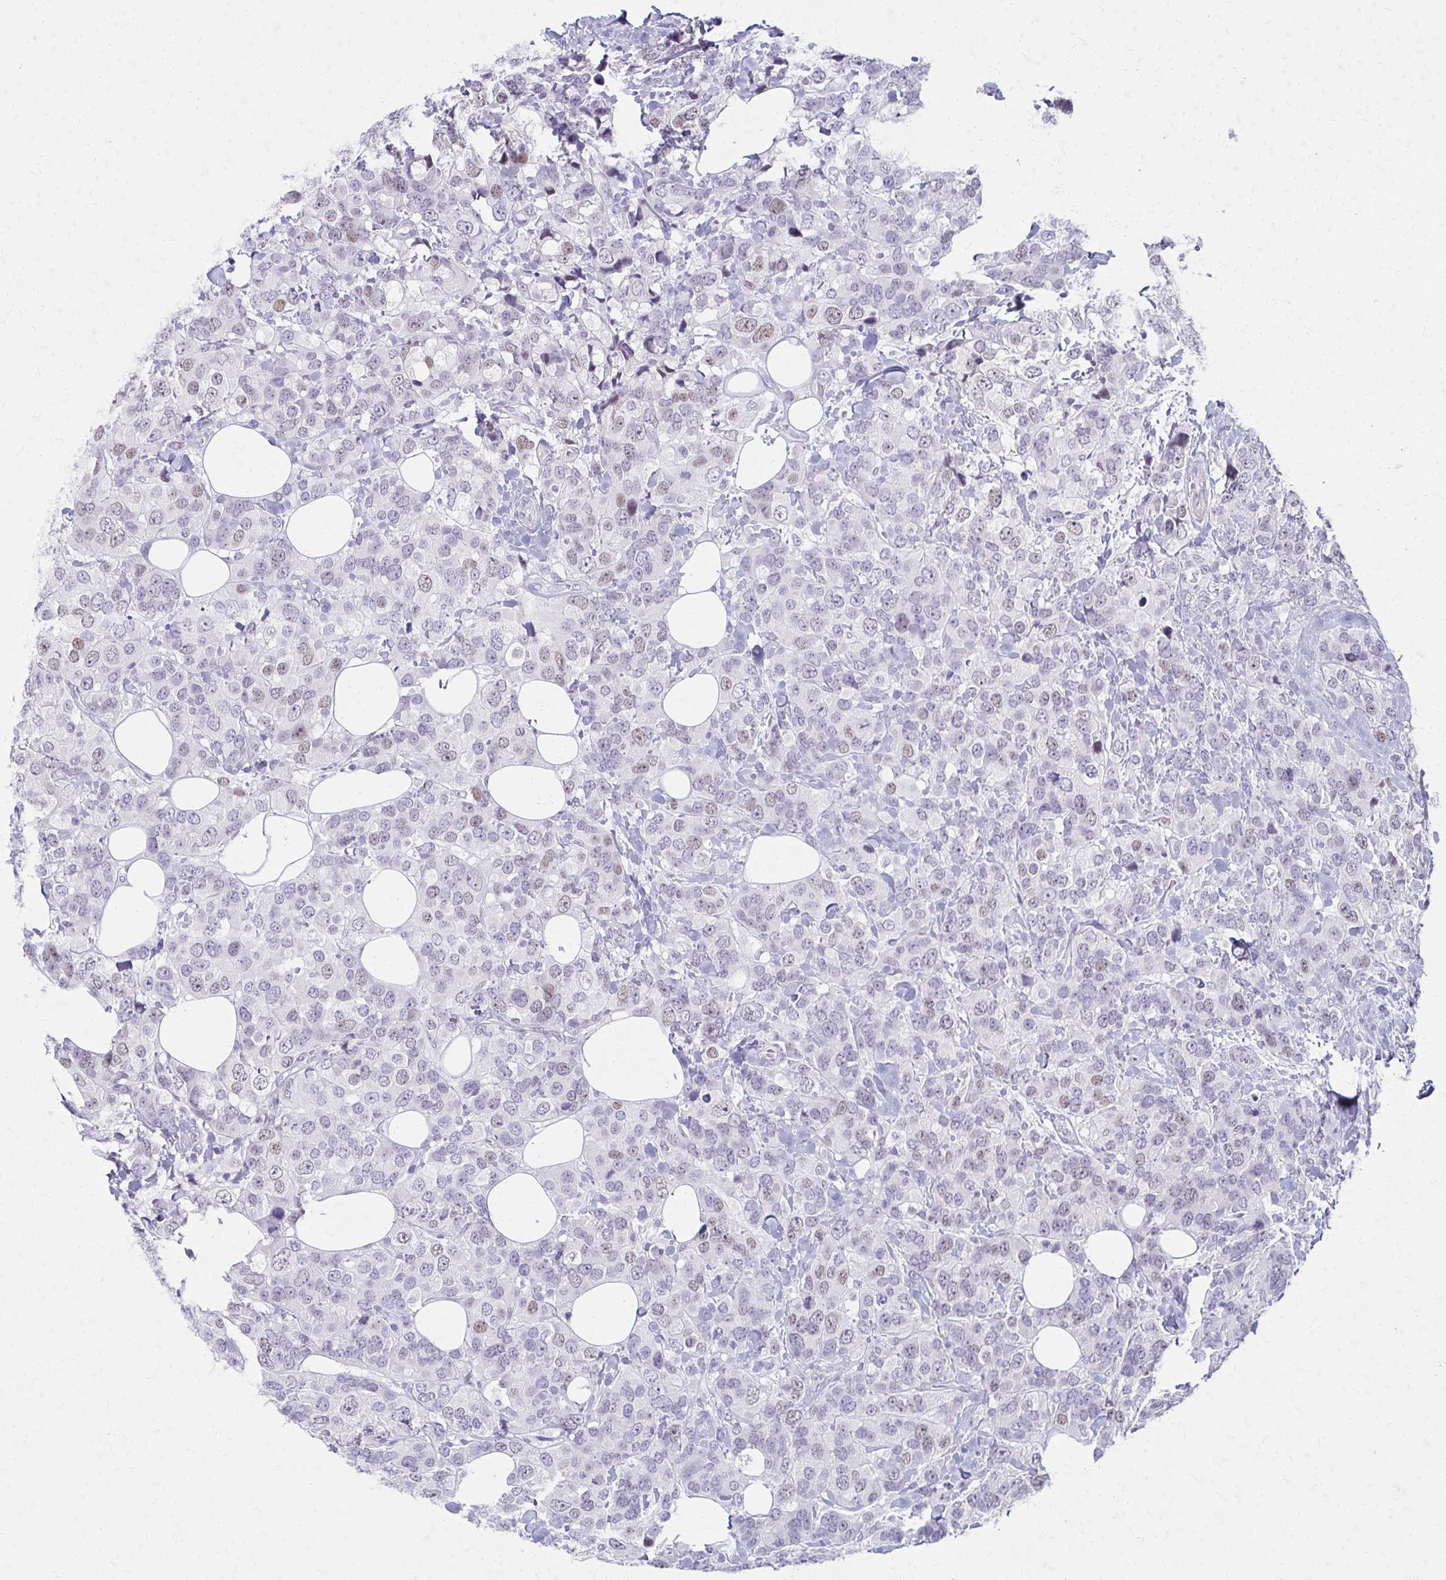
{"staining": {"intensity": "weak", "quantity": "<25%", "location": "nuclear"}, "tissue": "breast cancer", "cell_type": "Tumor cells", "image_type": "cancer", "snomed": [{"axis": "morphology", "description": "Lobular carcinoma"}, {"axis": "topography", "description": "Breast"}], "caption": "Tumor cells show no significant protein positivity in breast lobular carcinoma.", "gene": "MORC4", "patient": {"sex": "female", "age": 59}}